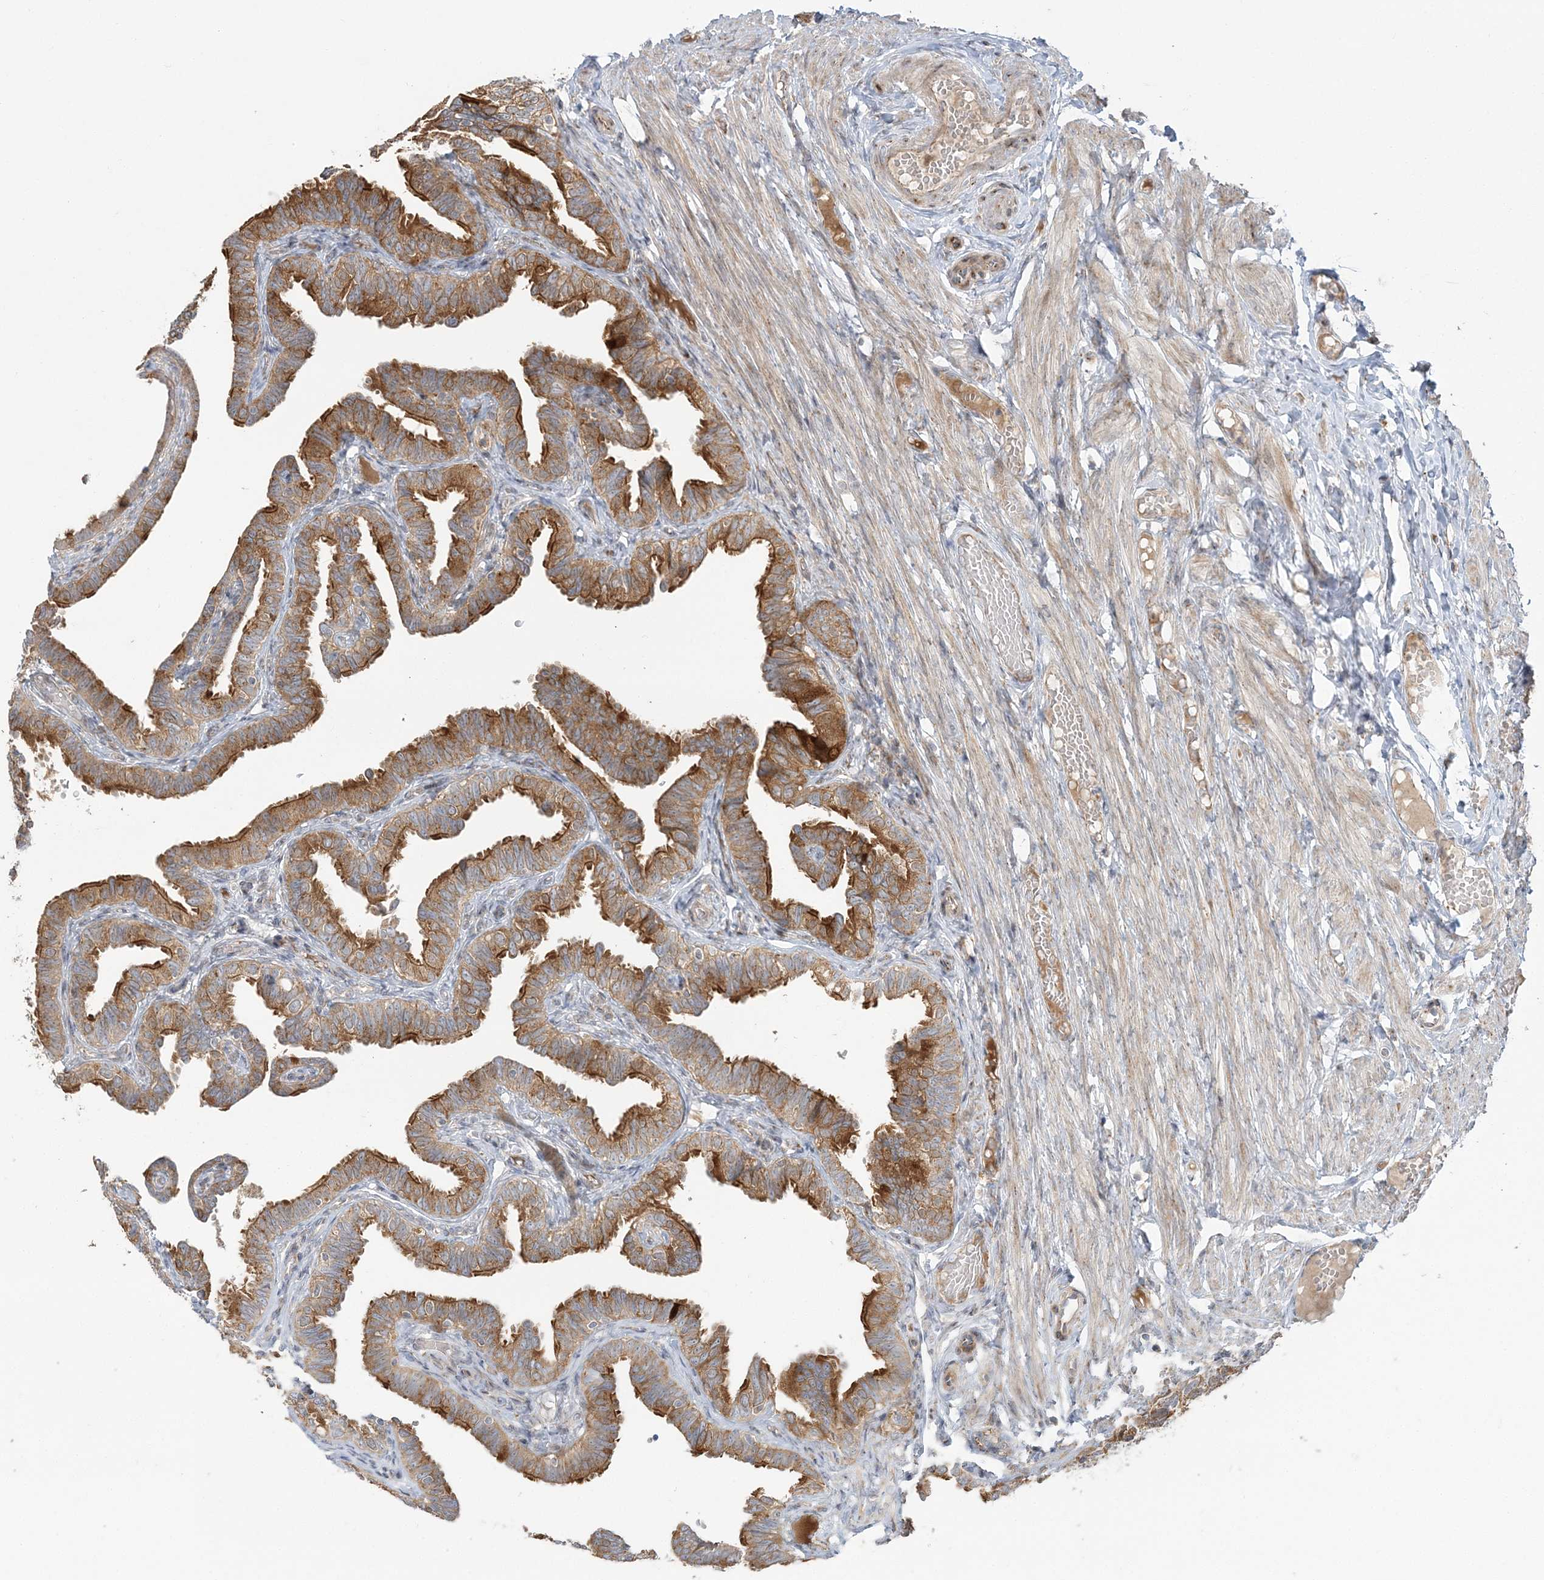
{"staining": {"intensity": "strong", "quantity": ">75%", "location": "cytoplasmic/membranous"}, "tissue": "fallopian tube", "cell_type": "Glandular cells", "image_type": "normal", "snomed": [{"axis": "morphology", "description": "Normal tissue, NOS"}, {"axis": "topography", "description": "Fallopian tube"}], "caption": "Human fallopian tube stained with a protein marker shows strong staining in glandular cells.", "gene": "ABCC3", "patient": {"sex": "female", "age": 39}}